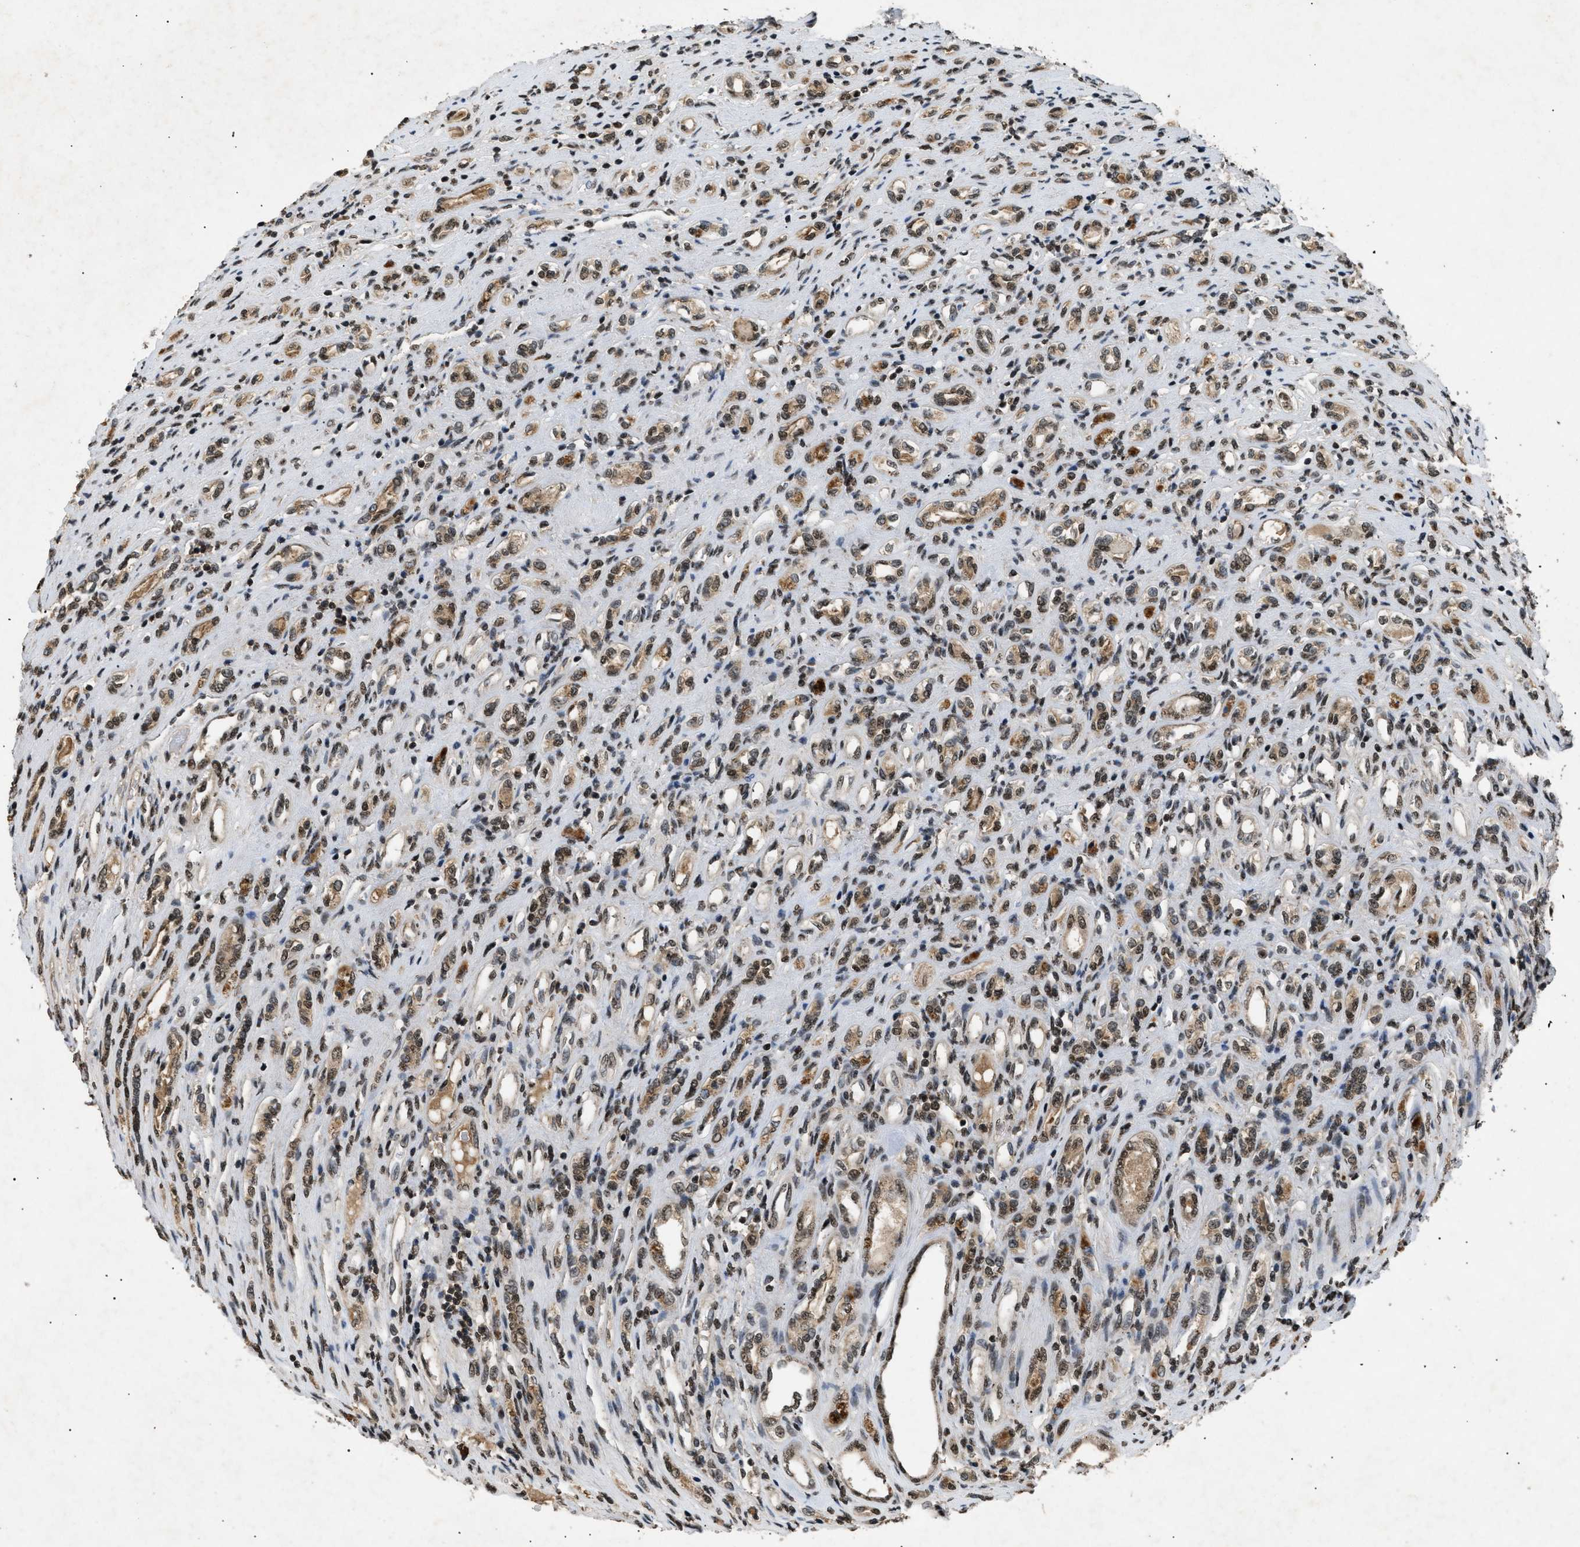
{"staining": {"intensity": "moderate", "quantity": ">75%", "location": "nuclear"}, "tissue": "renal cancer", "cell_type": "Tumor cells", "image_type": "cancer", "snomed": [{"axis": "morphology", "description": "Adenocarcinoma, NOS"}, {"axis": "topography", "description": "Kidney"}], "caption": "Adenocarcinoma (renal) stained with a brown dye displays moderate nuclear positive staining in approximately >75% of tumor cells.", "gene": "RBM5", "patient": {"sex": "female", "age": 70}}